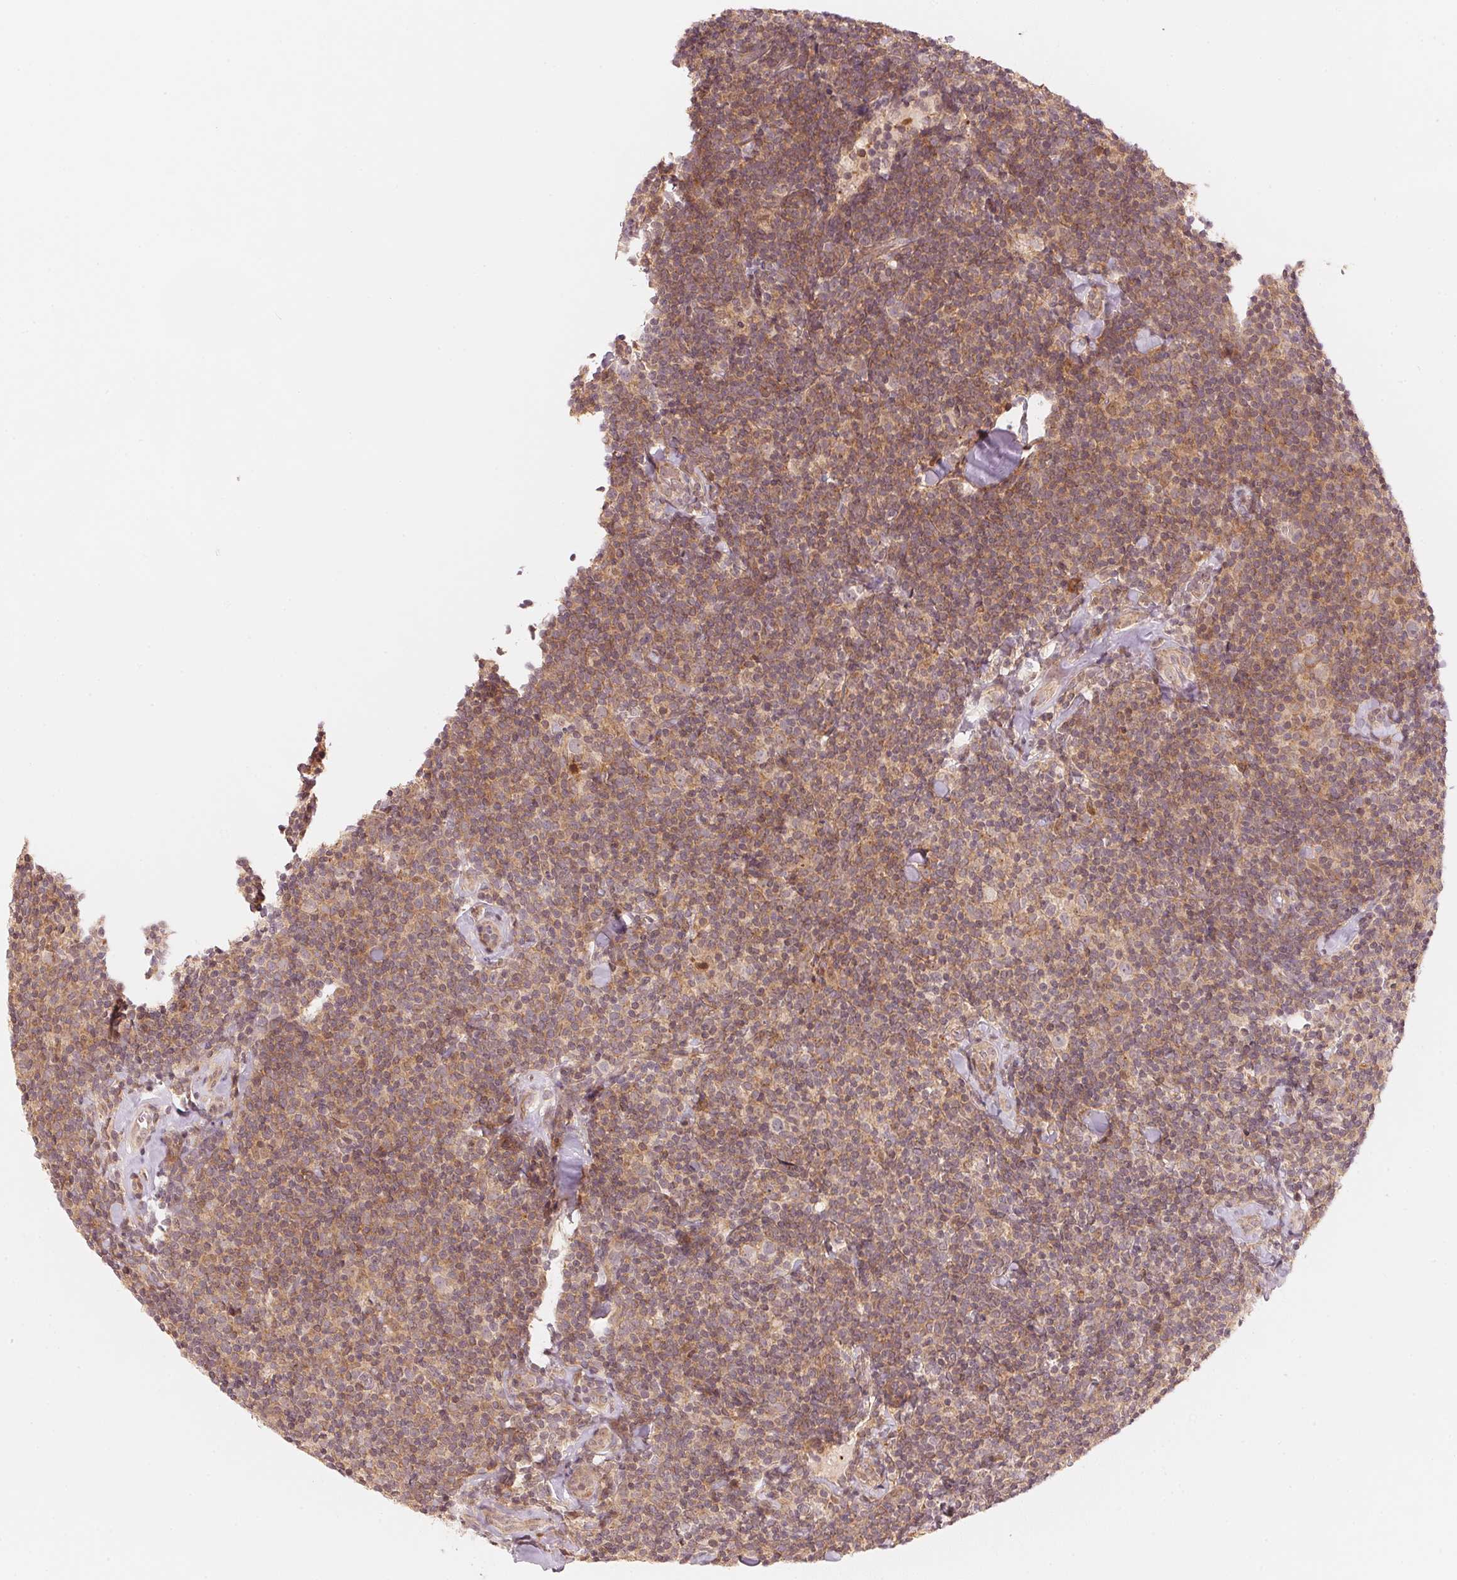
{"staining": {"intensity": "moderate", "quantity": "25%-75%", "location": "cytoplasmic/membranous"}, "tissue": "lymphoma", "cell_type": "Tumor cells", "image_type": "cancer", "snomed": [{"axis": "morphology", "description": "Malignant lymphoma, non-Hodgkin's type, Low grade"}, {"axis": "topography", "description": "Lymph node"}], "caption": "The immunohistochemical stain labels moderate cytoplasmic/membranous expression in tumor cells of lymphoma tissue.", "gene": "PRKN", "patient": {"sex": "female", "age": 56}}